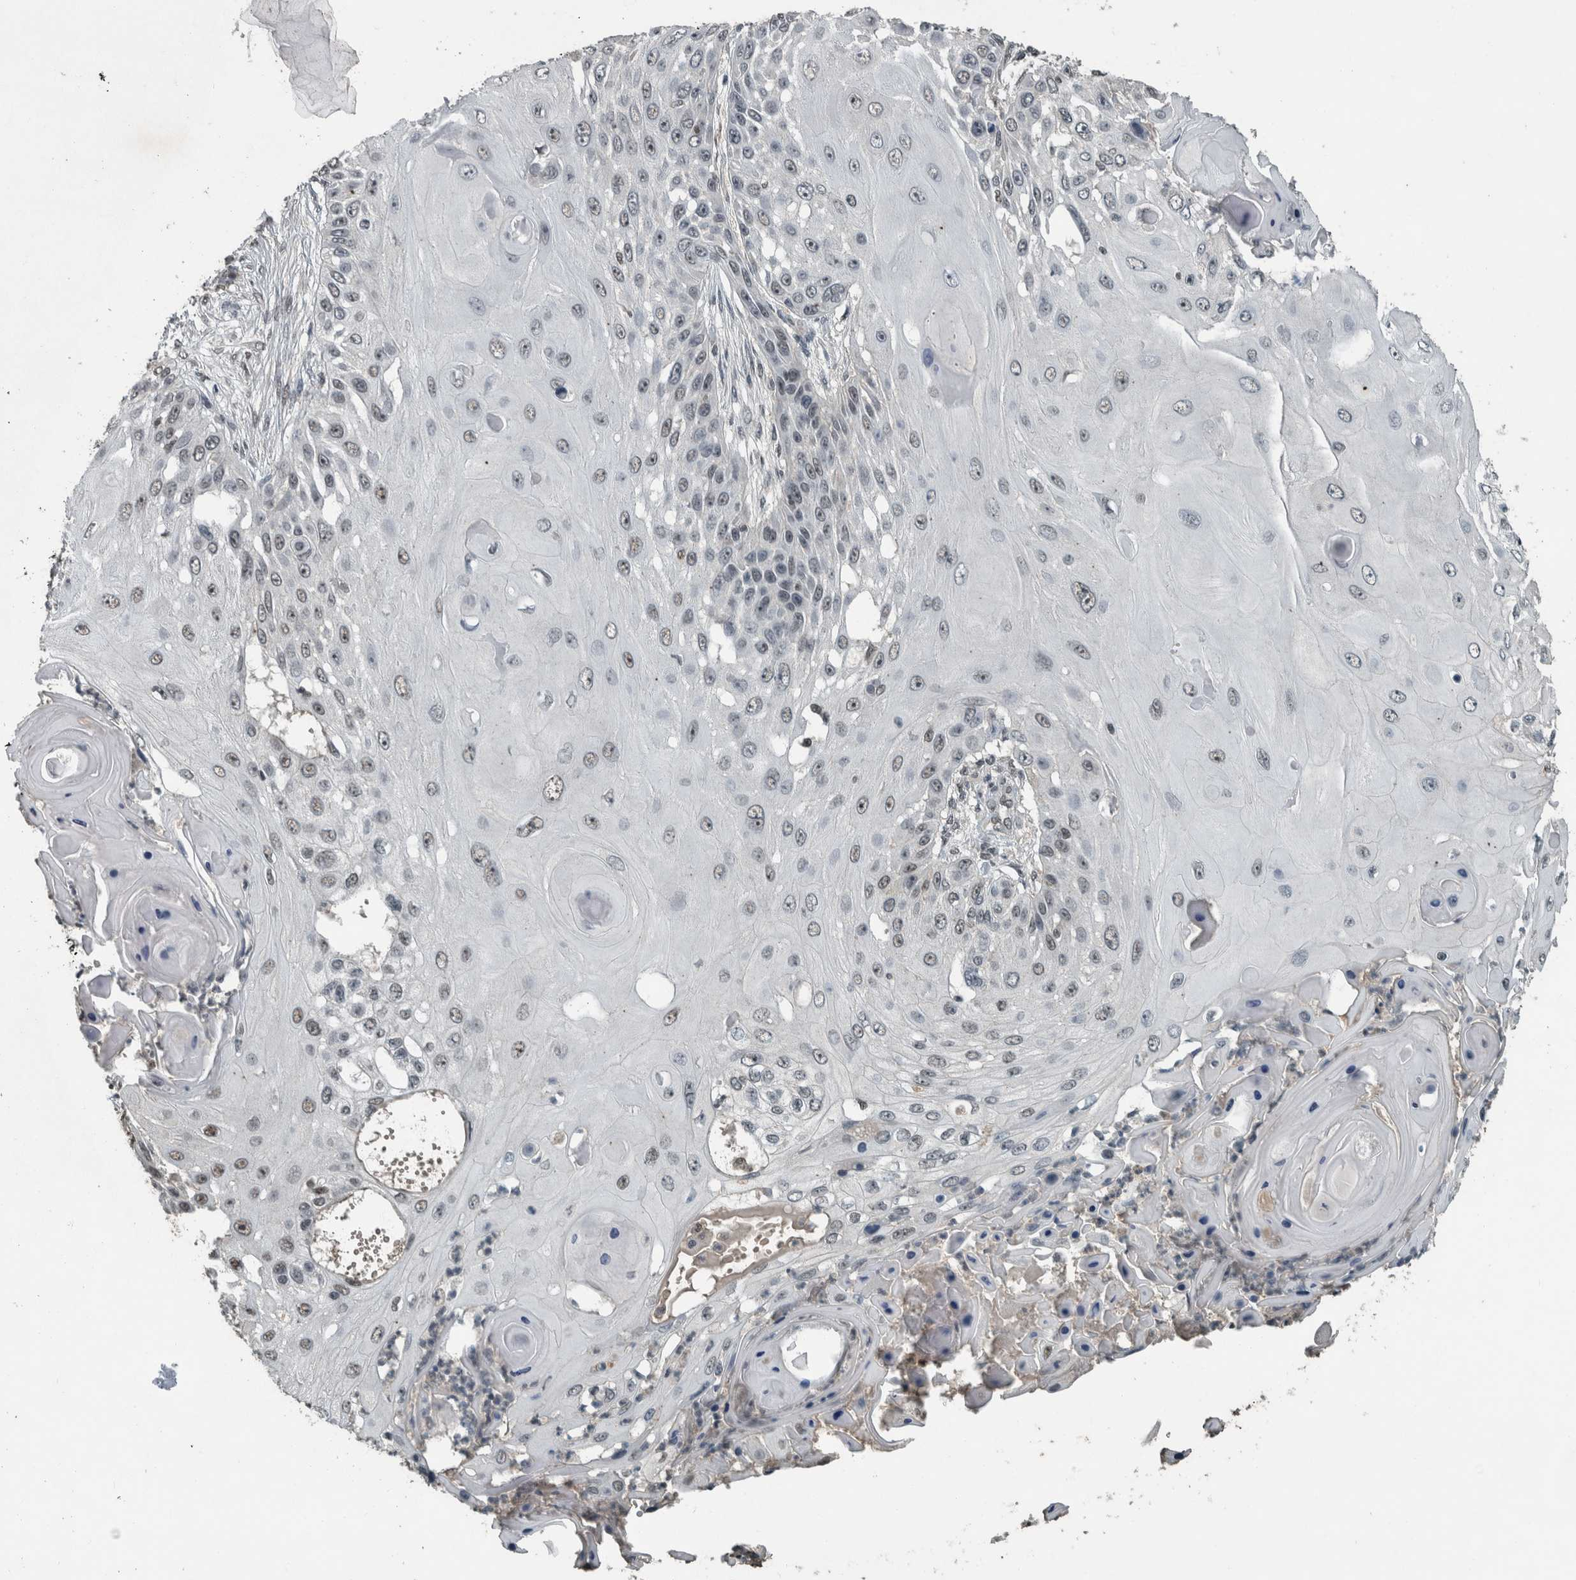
{"staining": {"intensity": "weak", "quantity": "<25%", "location": "nuclear"}, "tissue": "skin cancer", "cell_type": "Tumor cells", "image_type": "cancer", "snomed": [{"axis": "morphology", "description": "Squamous cell carcinoma, NOS"}, {"axis": "topography", "description": "Skin"}], "caption": "Immunohistochemistry micrograph of human skin cancer stained for a protein (brown), which displays no staining in tumor cells.", "gene": "ZNF24", "patient": {"sex": "female", "age": 44}}